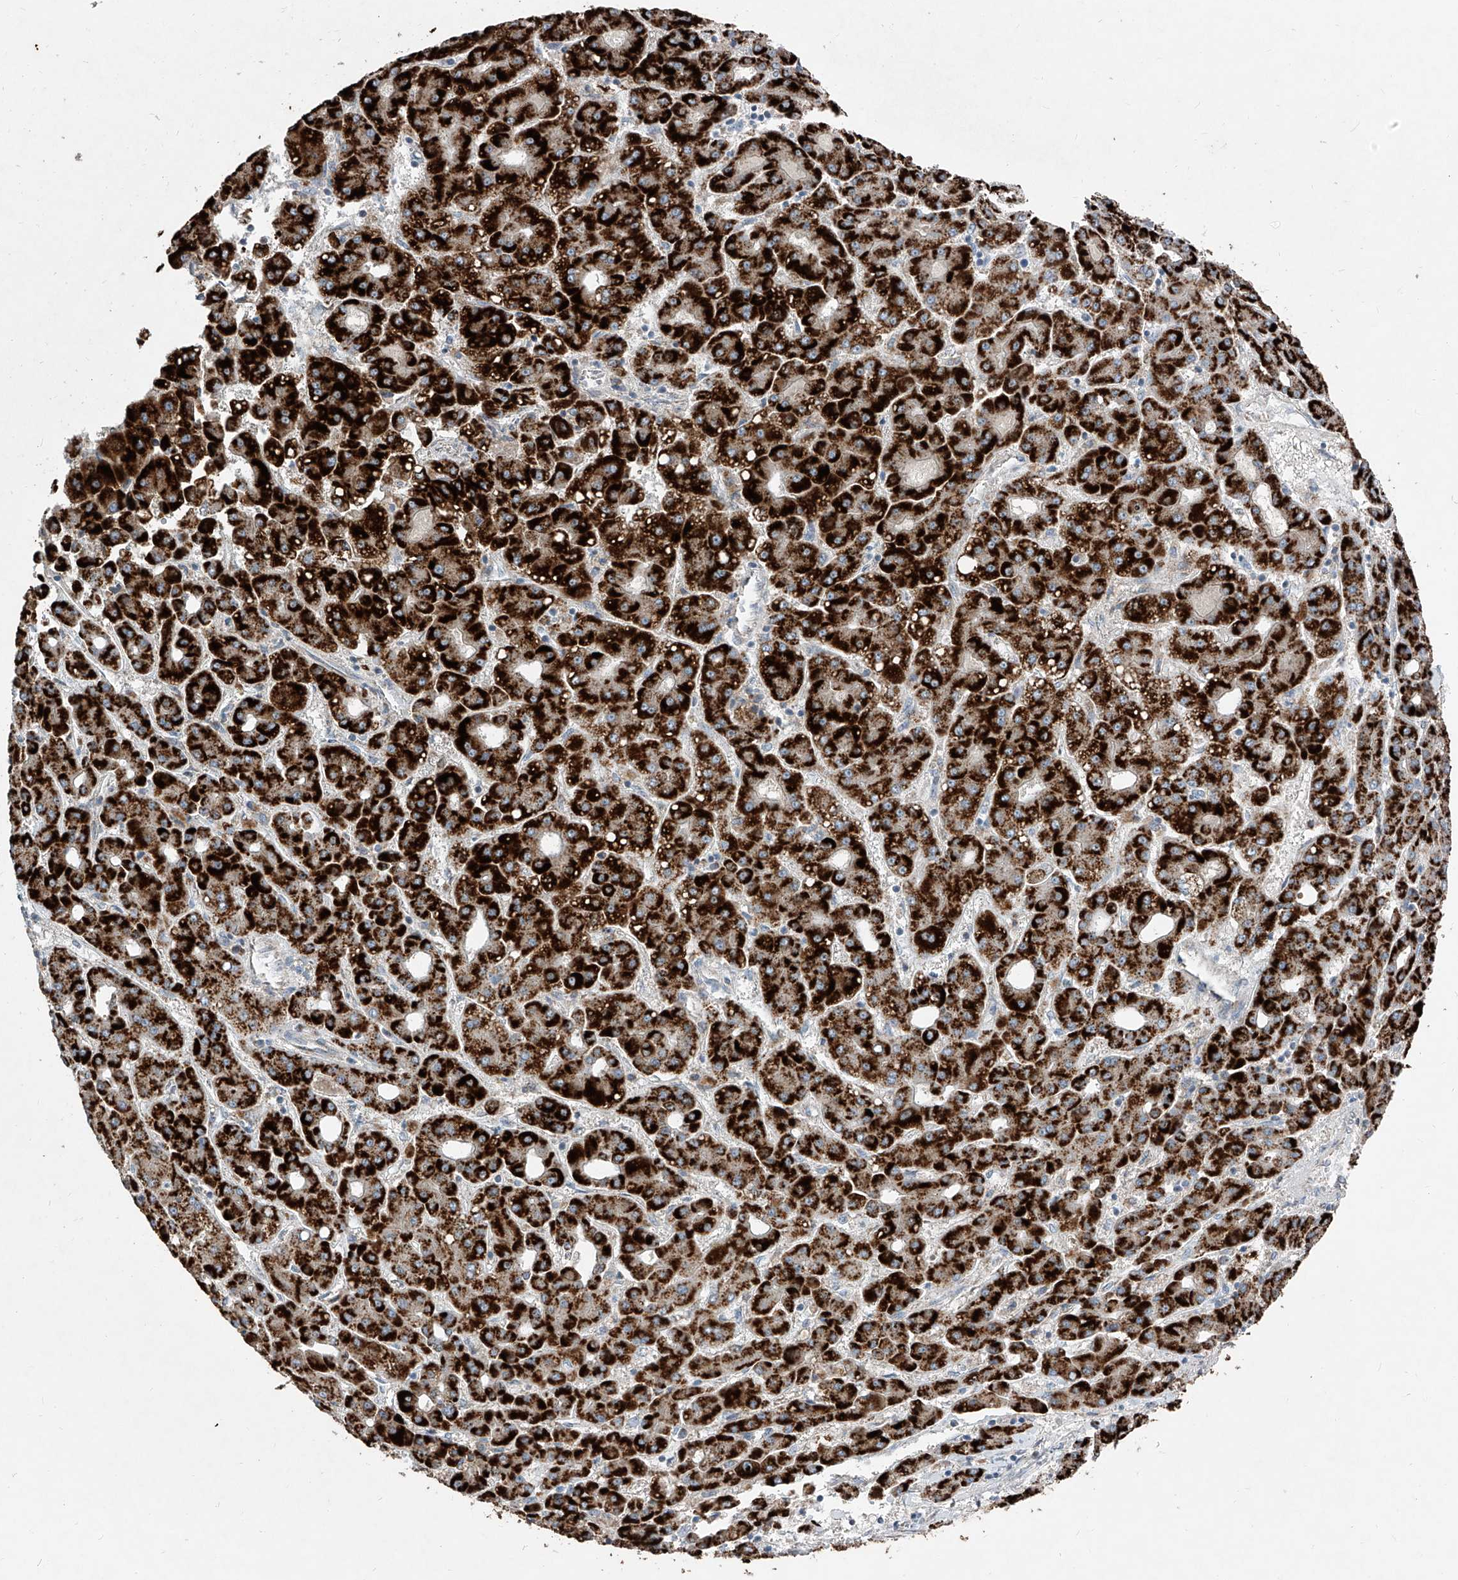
{"staining": {"intensity": "strong", "quantity": ">75%", "location": "cytoplasmic/membranous"}, "tissue": "liver cancer", "cell_type": "Tumor cells", "image_type": "cancer", "snomed": [{"axis": "morphology", "description": "Carcinoma, Hepatocellular, NOS"}, {"axis": "topography", "description": "Liver"}], "caption": "Protein expression analysis of human liver cancer (hepatocellular carcinoma) reveals strong cytoplasmic/membranous positivity in approximately >75% of tumor cells. The protein of interest is stained brown, and the nuclei are stained in blue (DAB IHC with brightfield microscopy, high magnification).", "gene": "ABCD3", "patient": {"sex": "male", "age": 65}}